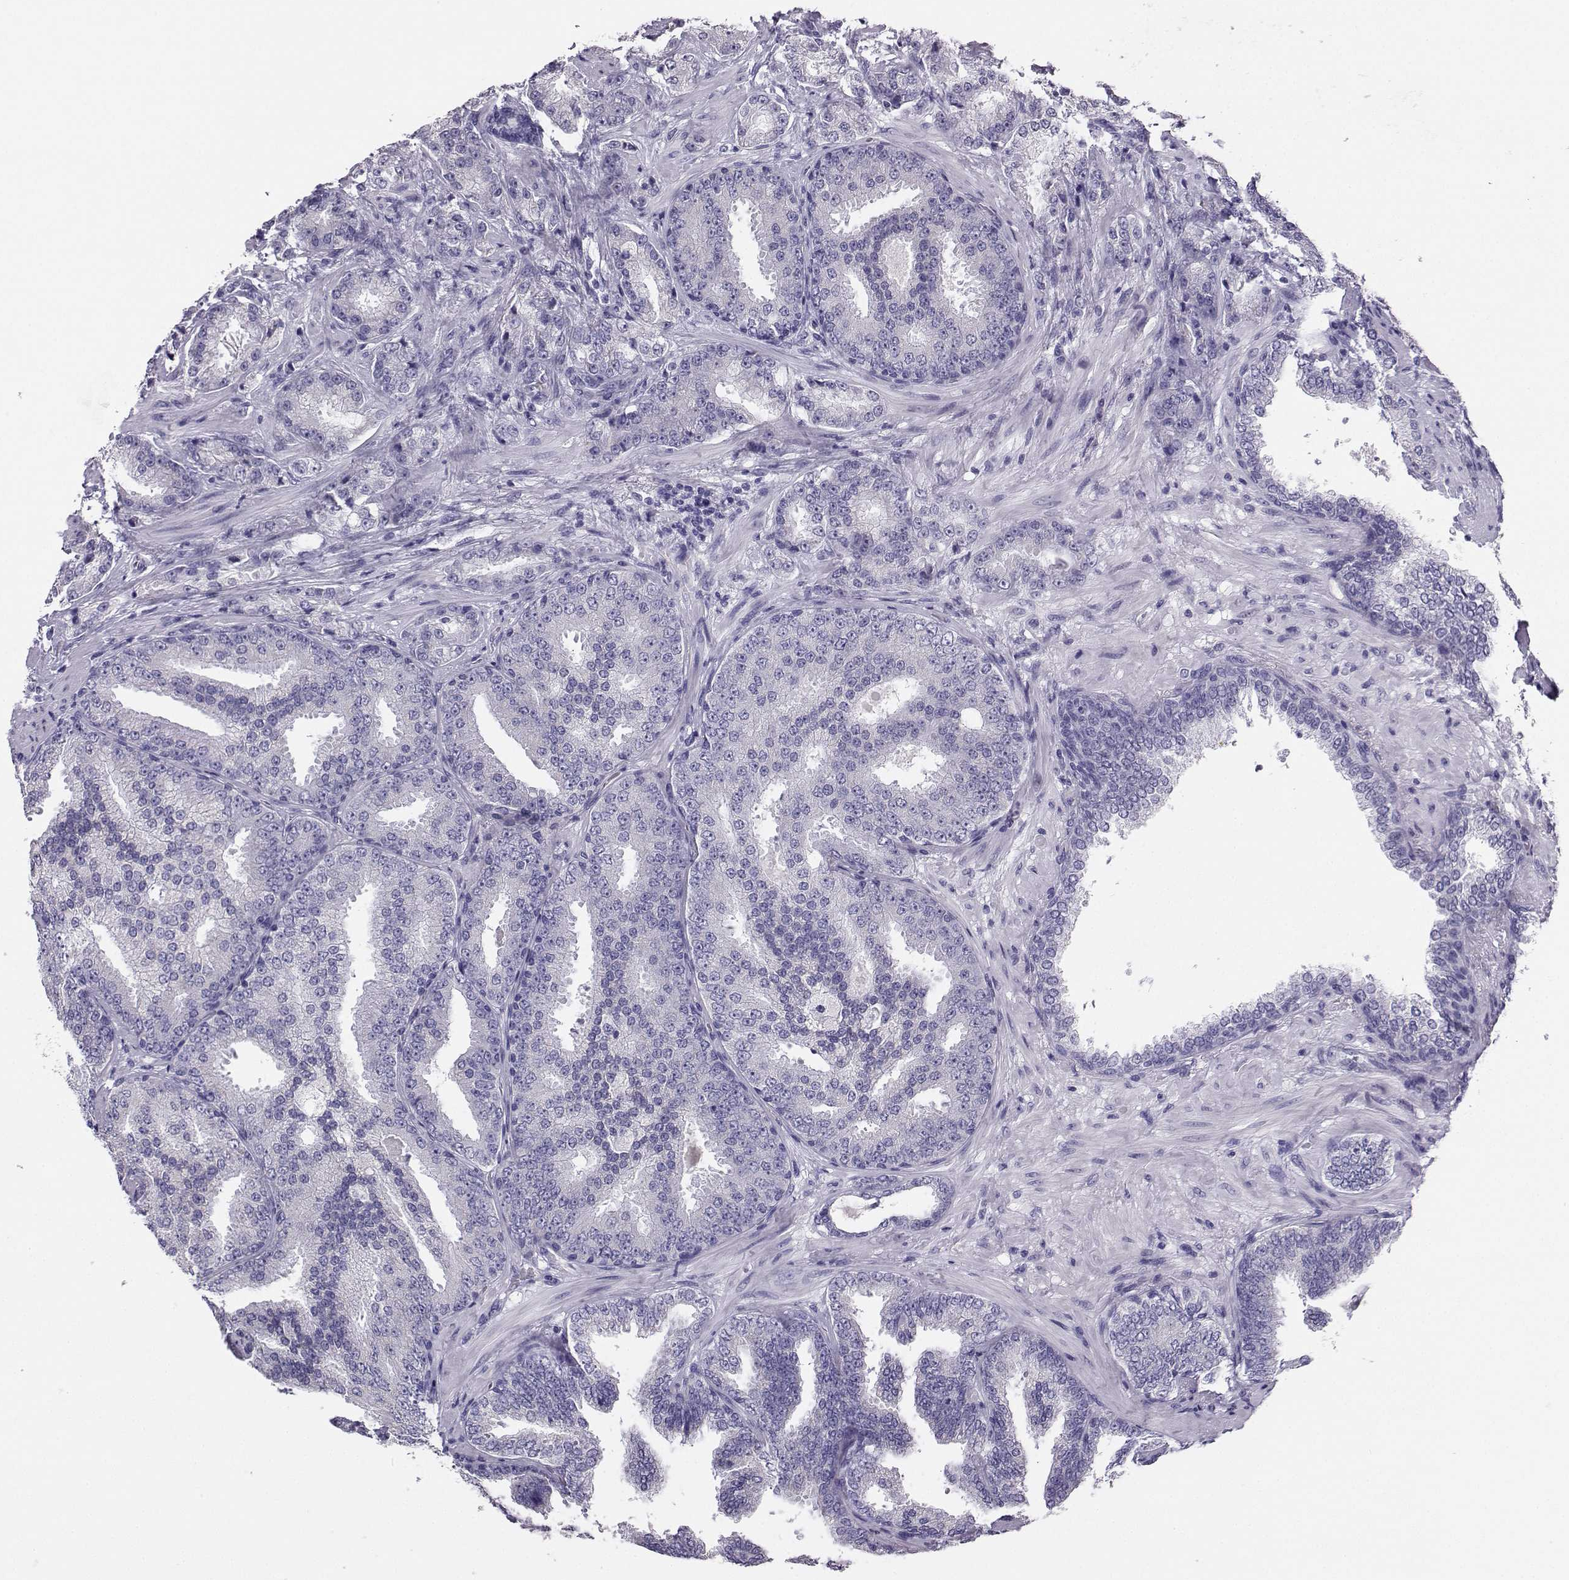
{"staining": {"intensity": "negative", "quantity": "none", "location": "none"}, "tissue": "prostate cancer", "cell_type": "Tumor cells", "image_type": "cancer", "snomed": [{"axis": "morphology", "description": "Adenocarcinoma, Low grade"}, {"axis": "topography", "description": "Prostate"}], "caption": "High power microscopy image of an immunohistochemistry micrograph of prostate cancer, revealing no significant expression in tumor cells.", "gene": "AVP", "patient": {"sex": "male", "age": 68}}